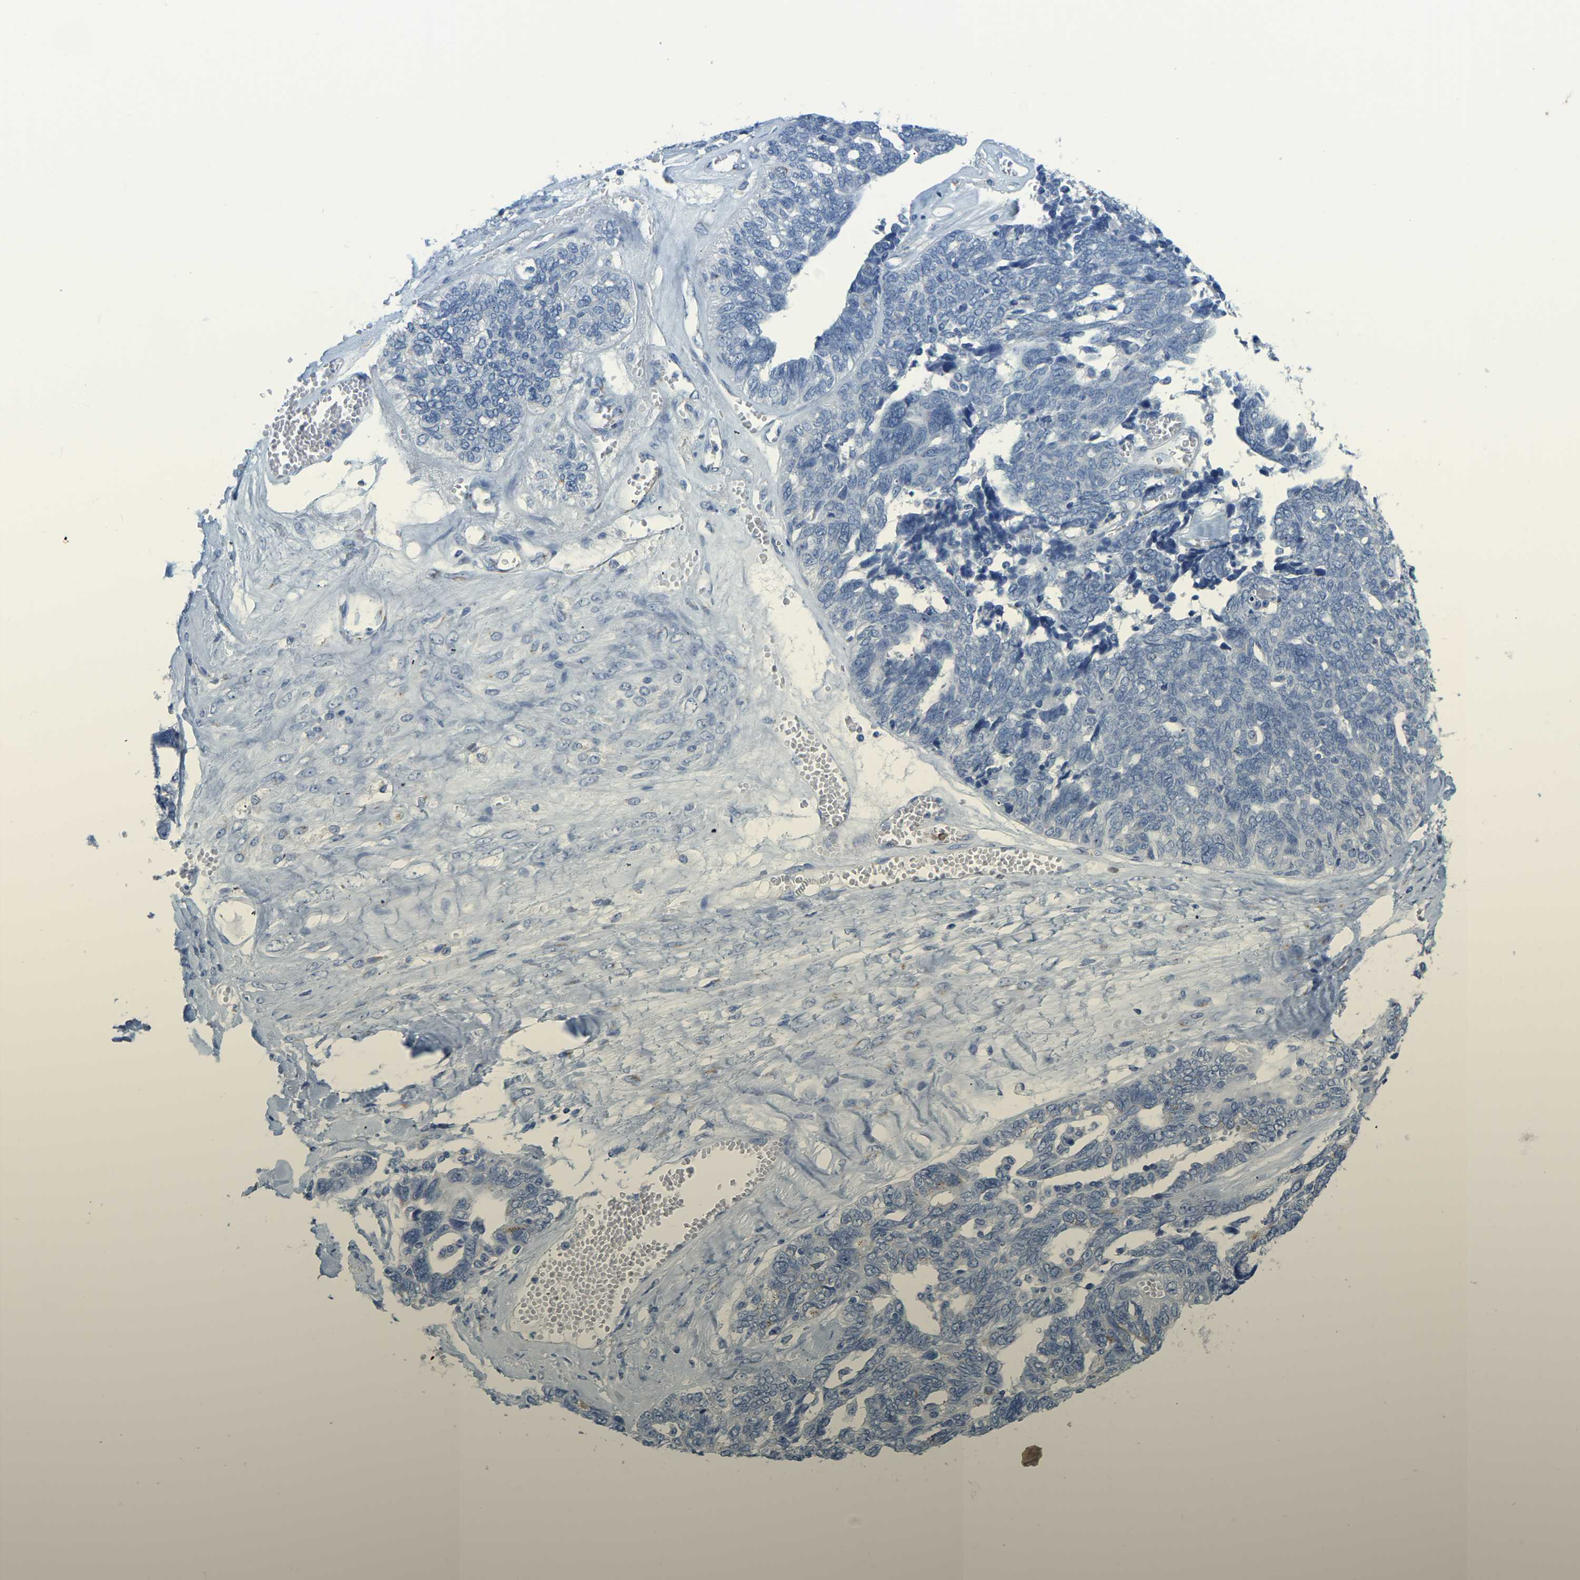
{"staining": {"intensity": "negative", "quantity": "none", "location": "none"}, "tissue": "ovarian cancer", "cell_type": "Tumor cells", "image_type": "cancer", "snomed": [{"axis": "morphology", "description": "Cystadenocarcinoma, serous, NOS"}, {"axis": "topography", "description": "Ovary"}], "caption": "The immunohistochemistry (IHC) micrograph has no significant staining in tumor cells of serous cystadenocarcinoma (ovarian) tissue. (DAB immunohistochemistry with hematoxylin counter stain).", "gene": "FAM174A", "patient": {"sex": "female", "age": 79}}